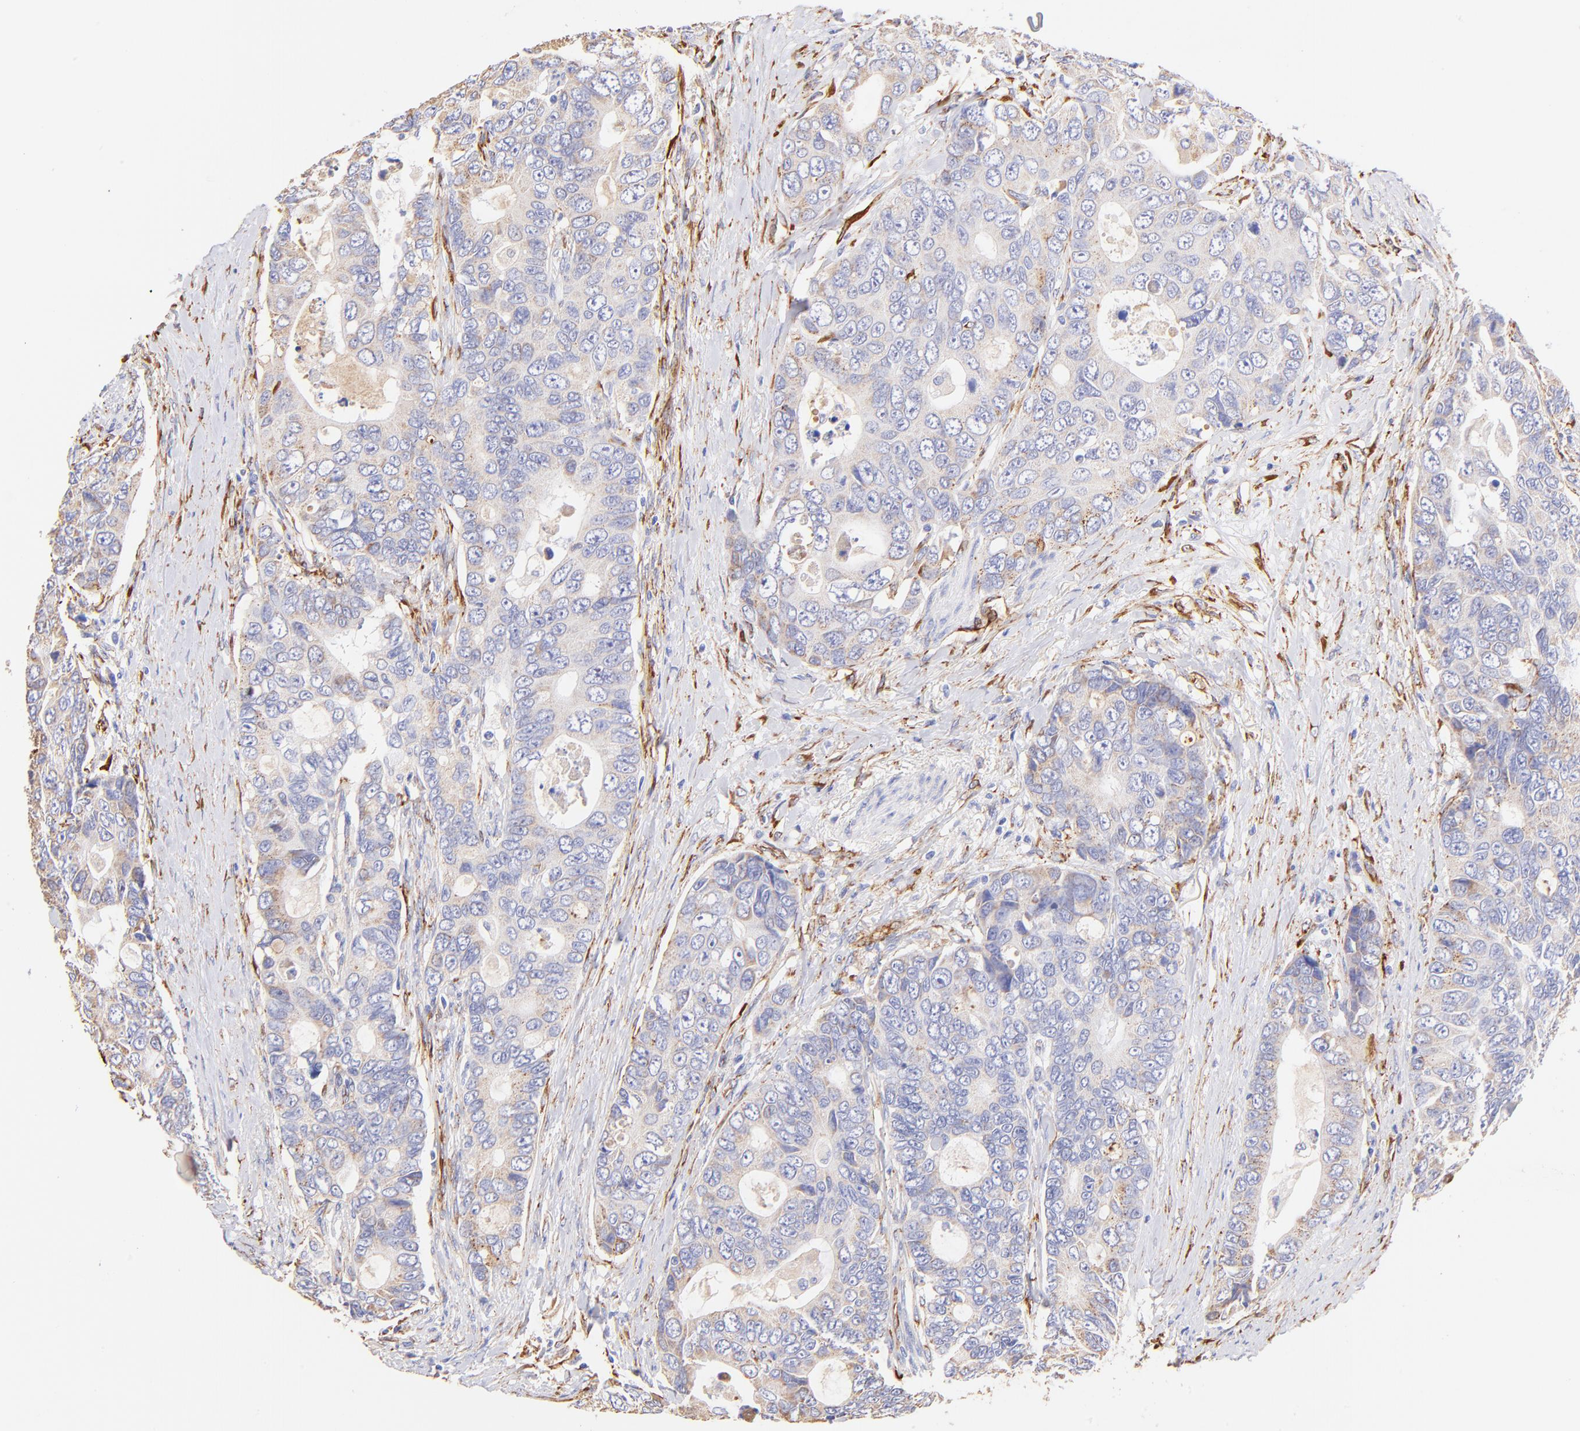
{"staining": {"intensity": "weak", "quantity": "<25%", "location": "cytoplasmic/membranous"}, "tissue": "colorectal cancer", "cell_type": "Tumor cells", "image_type": "cancer", "snomed": [{"axis": "morphology", "description": "Adenocarcinoma, NOS"}, {"axis": "topography", "description": "Rectum"}], "caption": "Immunohistochemistry of adenocarcinoma (colorectal) reveals no positivity in tumor cells.", "gene": "SPARC", "patient": {"sex": "female", "age": 67}}